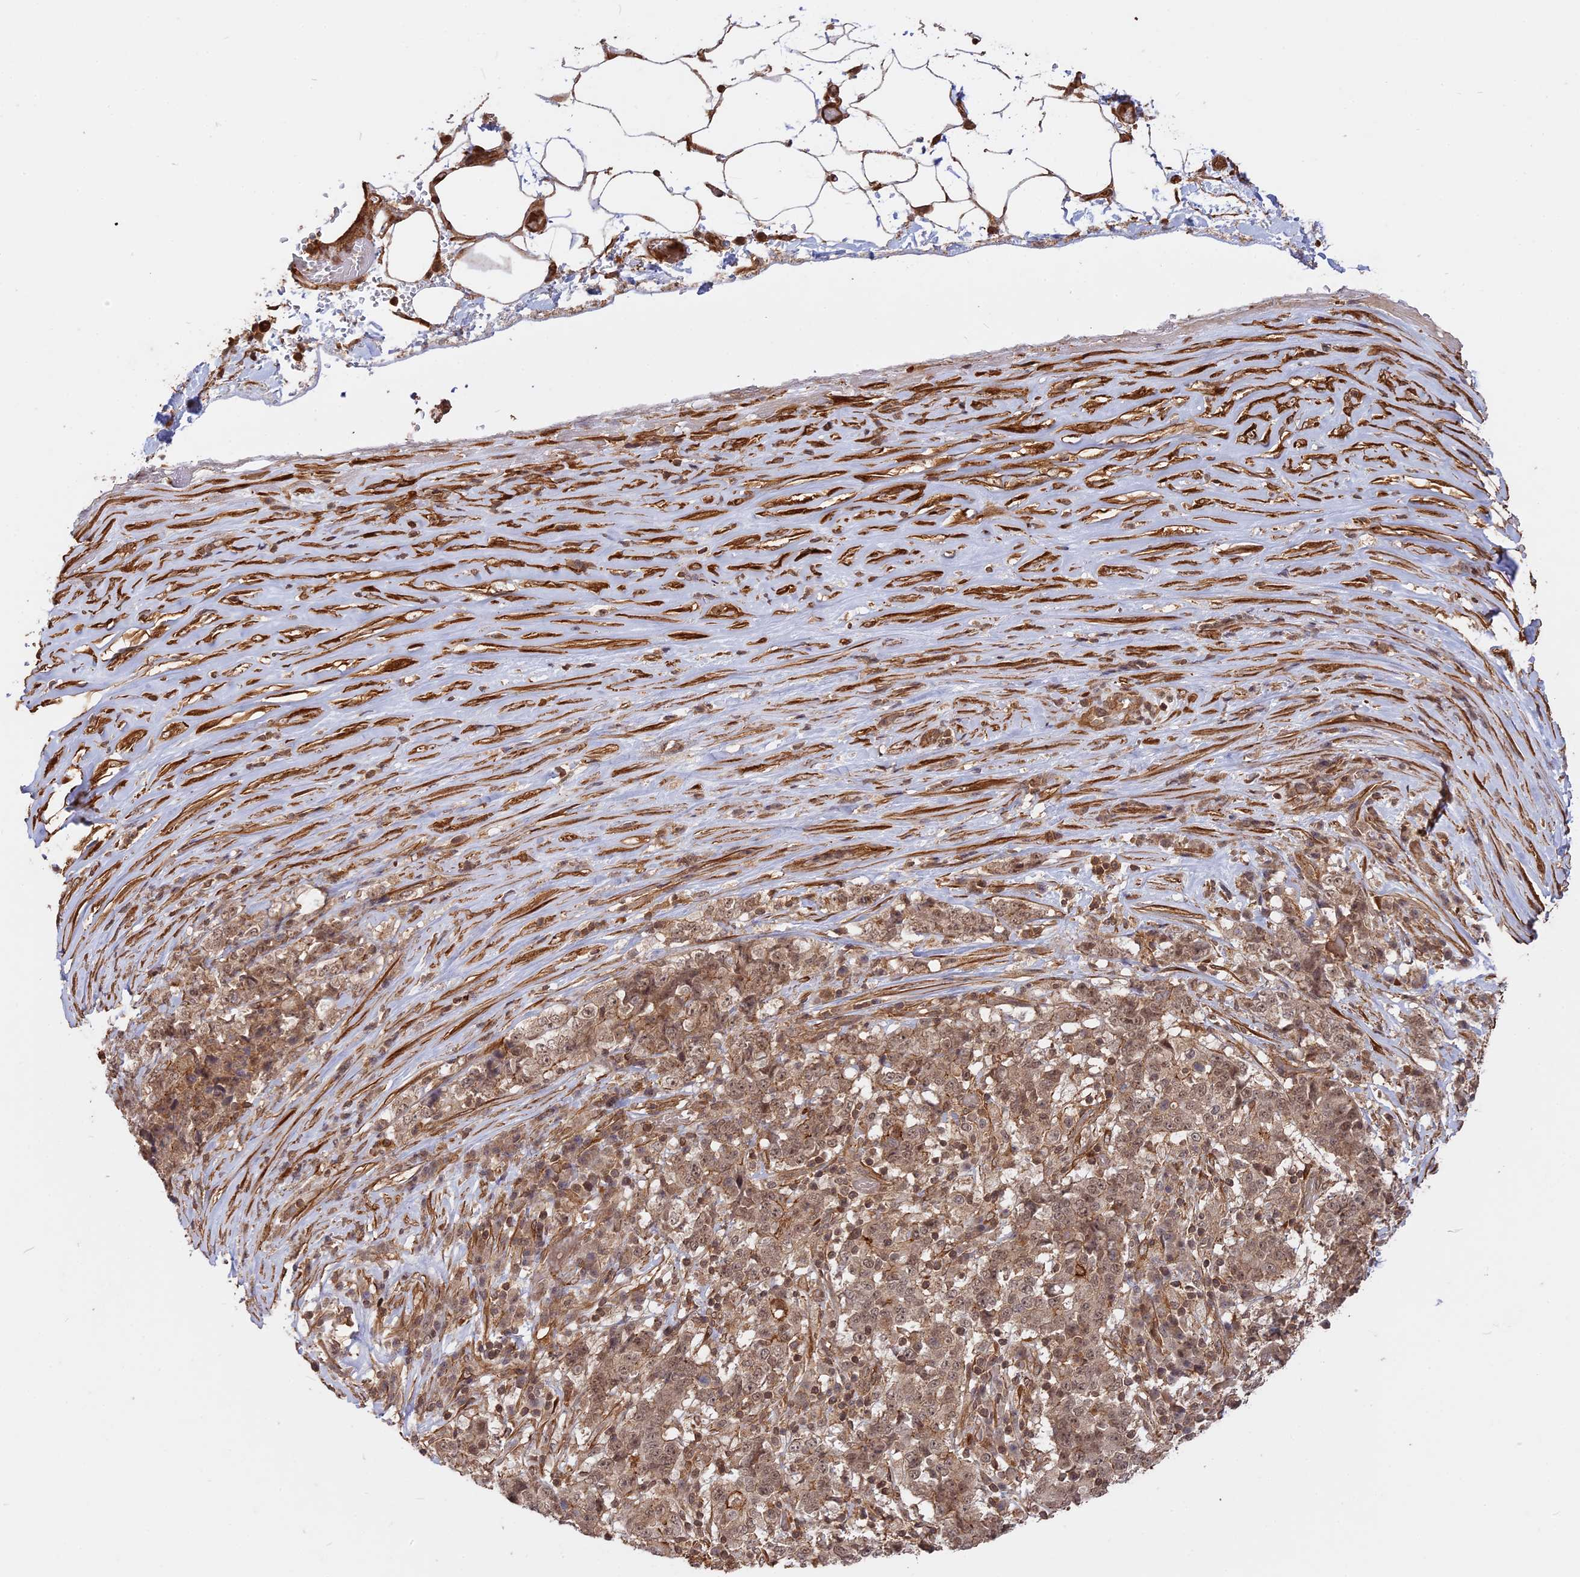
{"staining": {"intensity": "weak", "quantity": ">75%", "location": "cytoplasmic/membranous"}, "tissue": "stomach cancer", "cell_type": "Tumor cells", "image_type": "cancer", "snomed": [{"axis": "morphology", "description": "Adenocarcinoma, NOS"}, {"axis": "topography", "description": "Stomach"}], "caption": "Immunohistochemistry (IHC) (DAB (3,3'-diaminobenzidine)) staining of stomach cancer (adenocarcinoma) displays weak cytoplasmic/membranous protein expression in approximately >75% of tumor cells. Nuclei are stained in blue.", "gene": "CCDC174", "patient": {"sex": "male", "age": 59}}